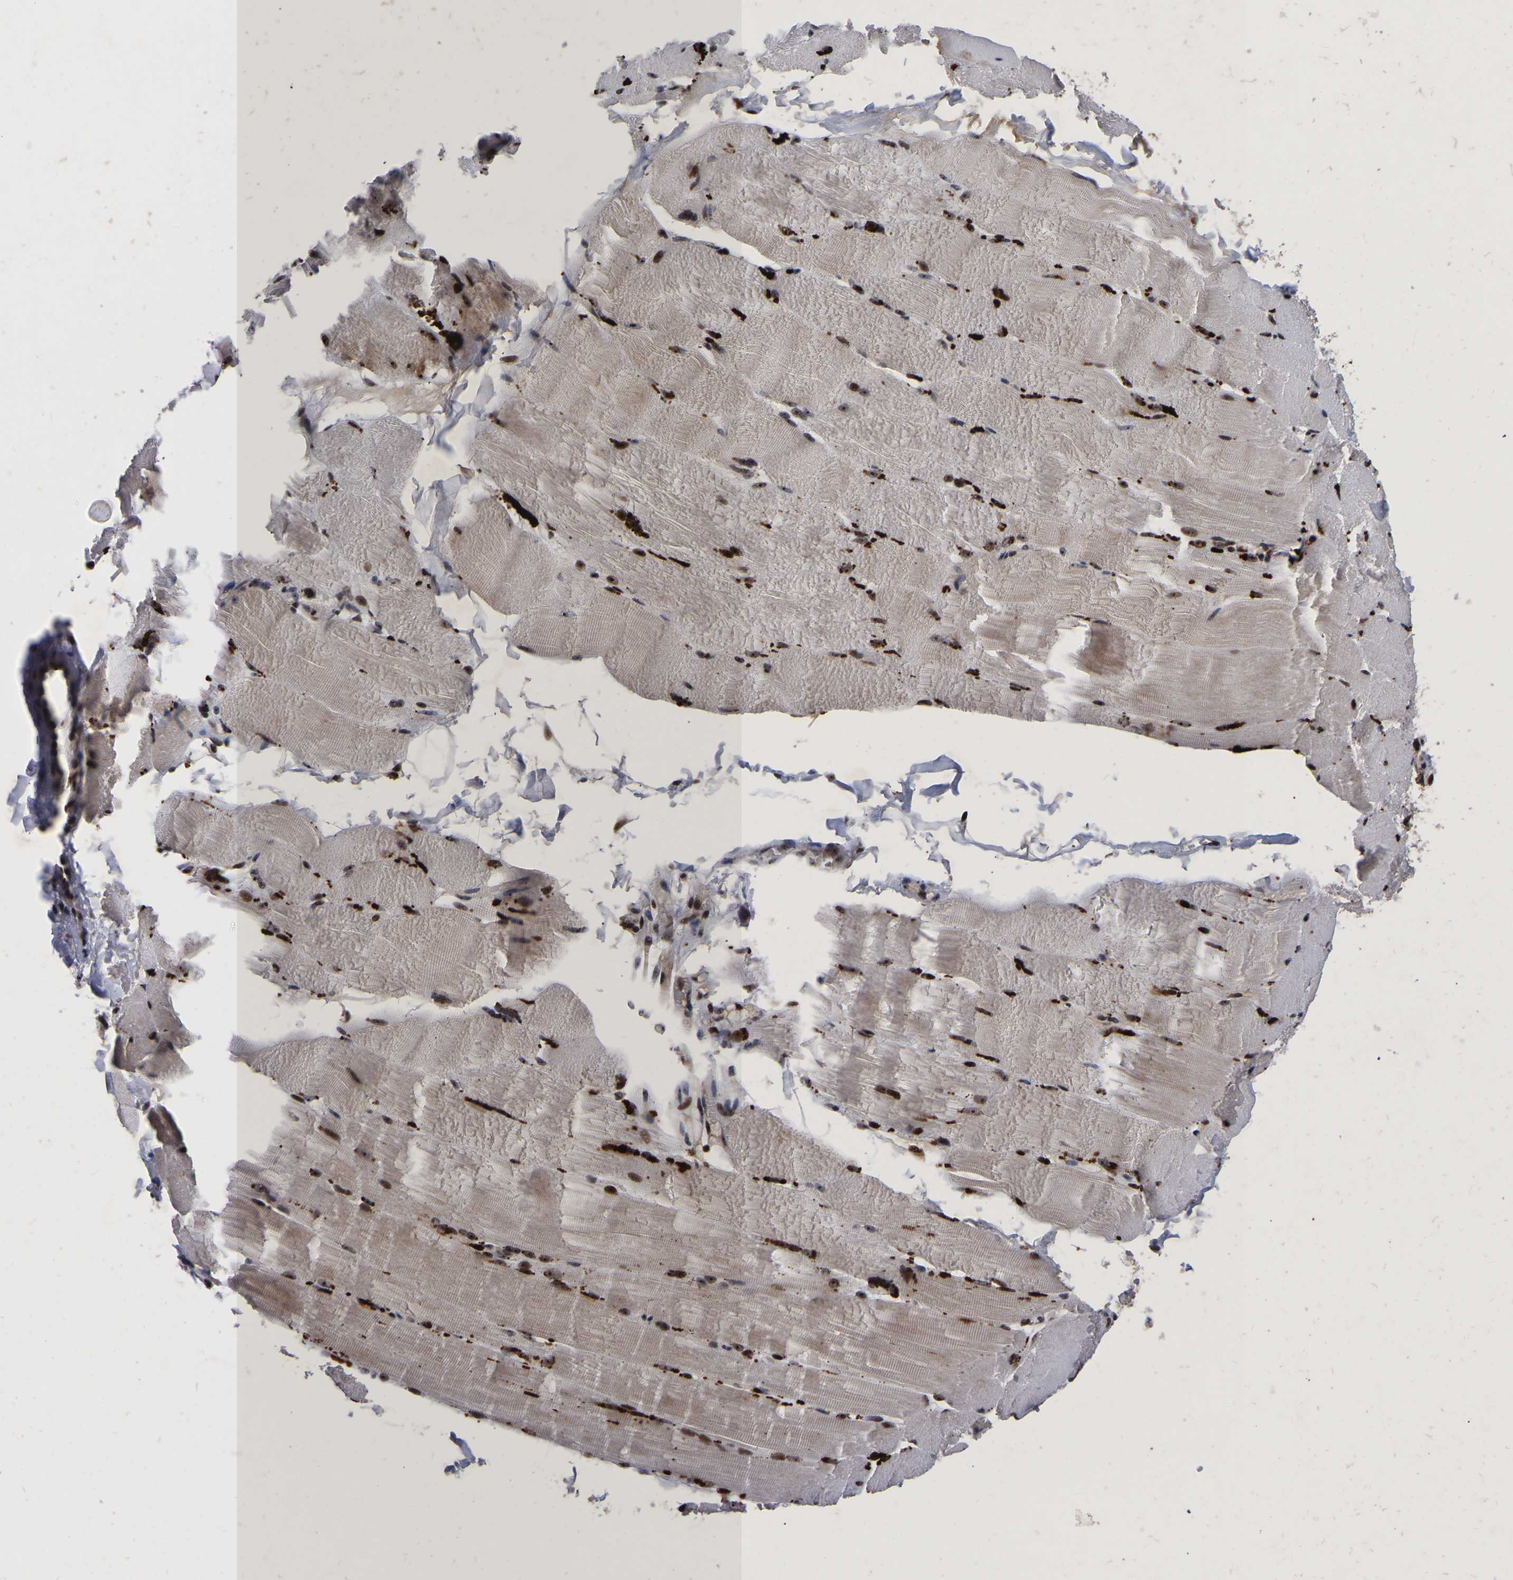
{"staining": {"intensity": "strong", "quantity": "25%-75%", "location": "cytoplasmic/membranous,nuclear"}, "tissue": "skeletal muscle", "cell_type": "Myocytes", "image_type": "normal", "snomed": [{"axis": "morphology", "description": "Normal tissue, NOS"}, {"axis": "topography", "description": "Skin"}, {"axis": "topography", "description": "Skeletal muscle"}], "caption": "Immunohistochemistry (IHC) histopathology image of unremarkable human skeletal muscle stained for a protein (brown), which exhibits high levels of strong cytoplasmic/membranous,nuclear staining in approximately 25%-75% of myocytes.", "gene": "JUNB", "patient": {"sex": "male", "age": 83}}